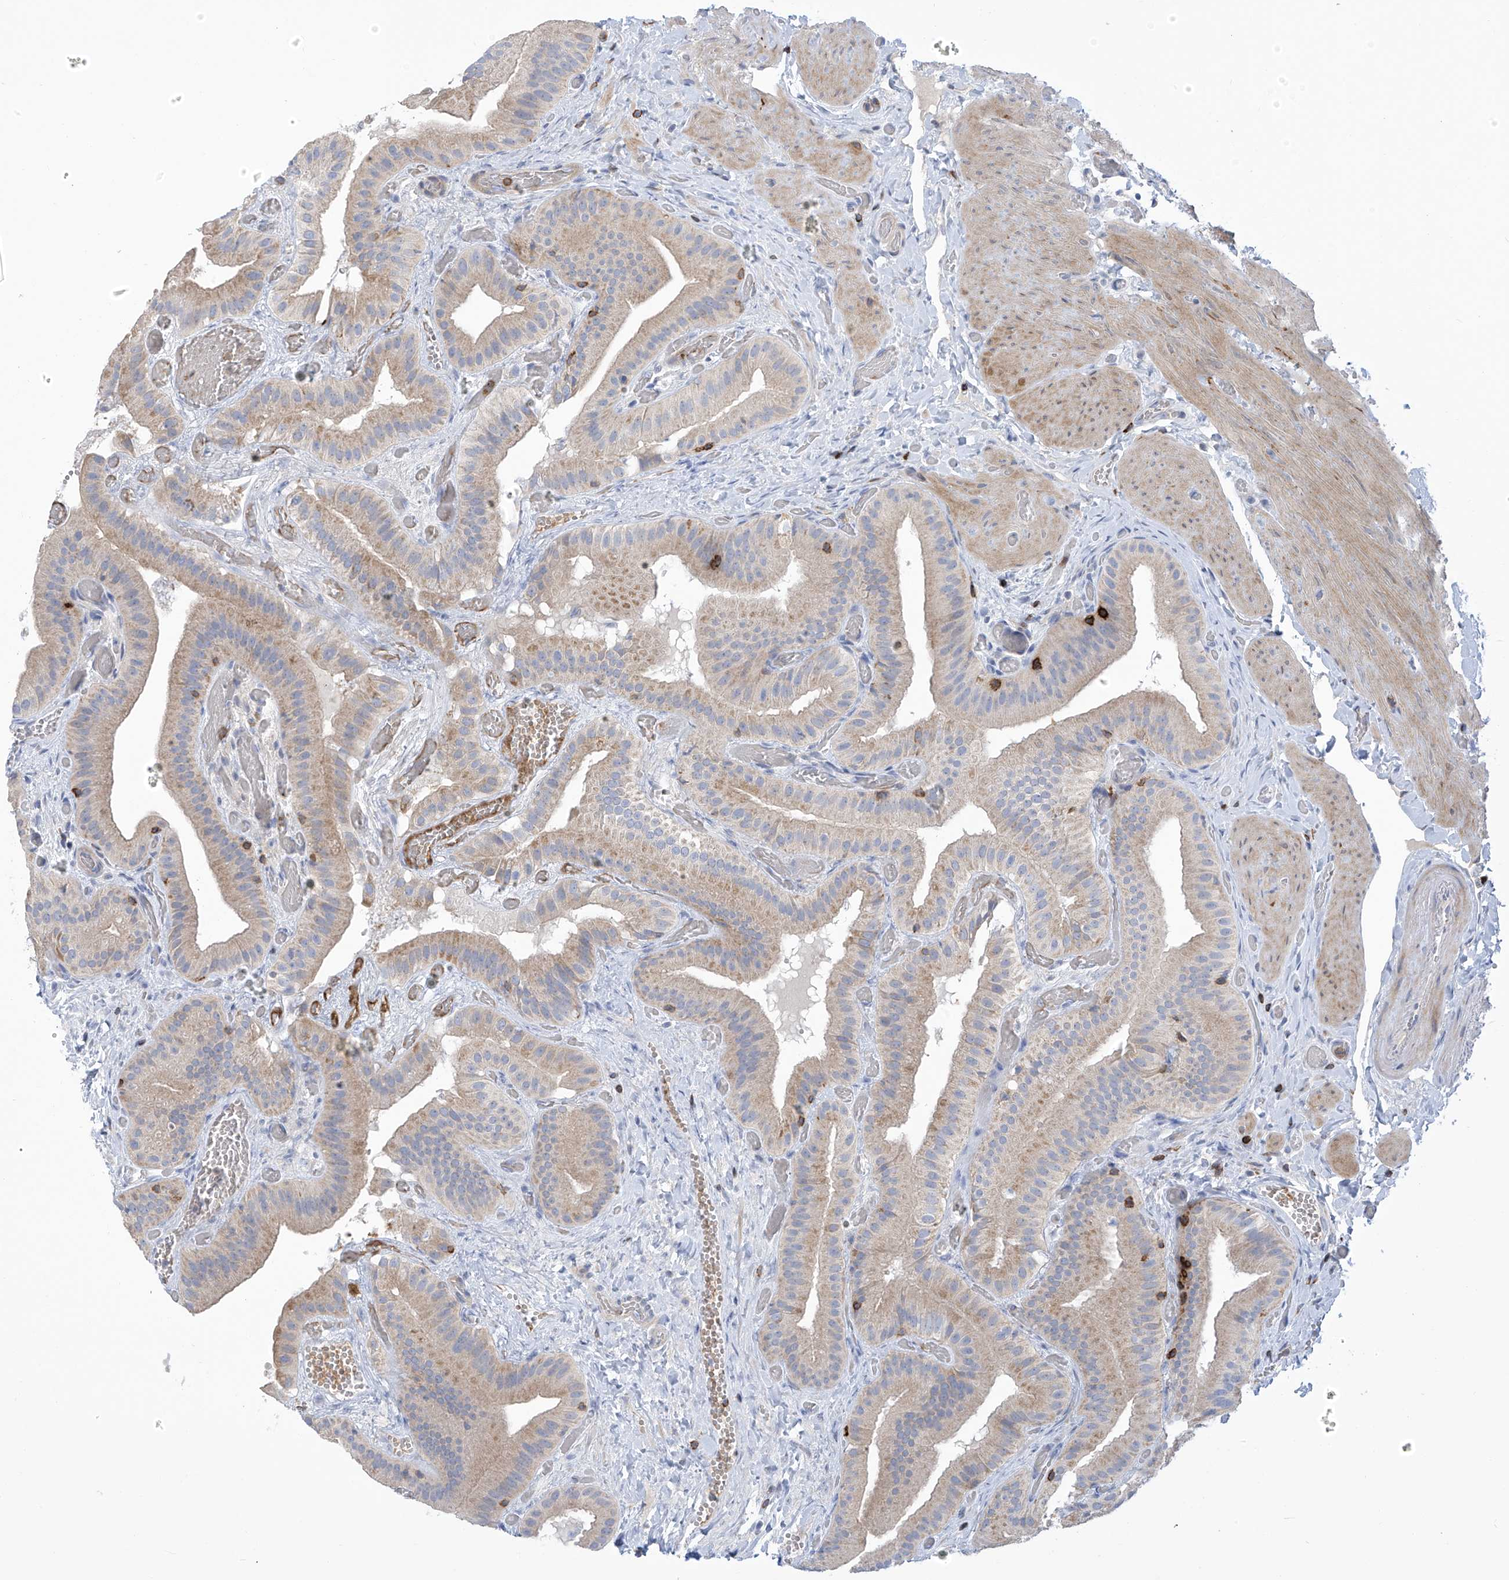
{"staining": {"intensity": "weak", "quantity": ">75%", "location": "cytoplasmic/membranous"}, "tissue": "gallbladder", "cell_type": "Glandular cells", "image_type": "normal", "snomed": [{"axis": "morphology", "description": "Normal tissue, NOS"}, {"axis": "topography", "description": "Gallbladder"}], "caption": "Immunohistochemical staining of unremarkable gallbladder displays weak cytoplasmic/membranous protein expression in about >75% of glandular cells. (Stains: DAB in brown, nuclei in blue, Microscopy: brightfield microscopy at high magnification).", "gene": "IBA57", "patient": {"sex": "female", "age": 64}}